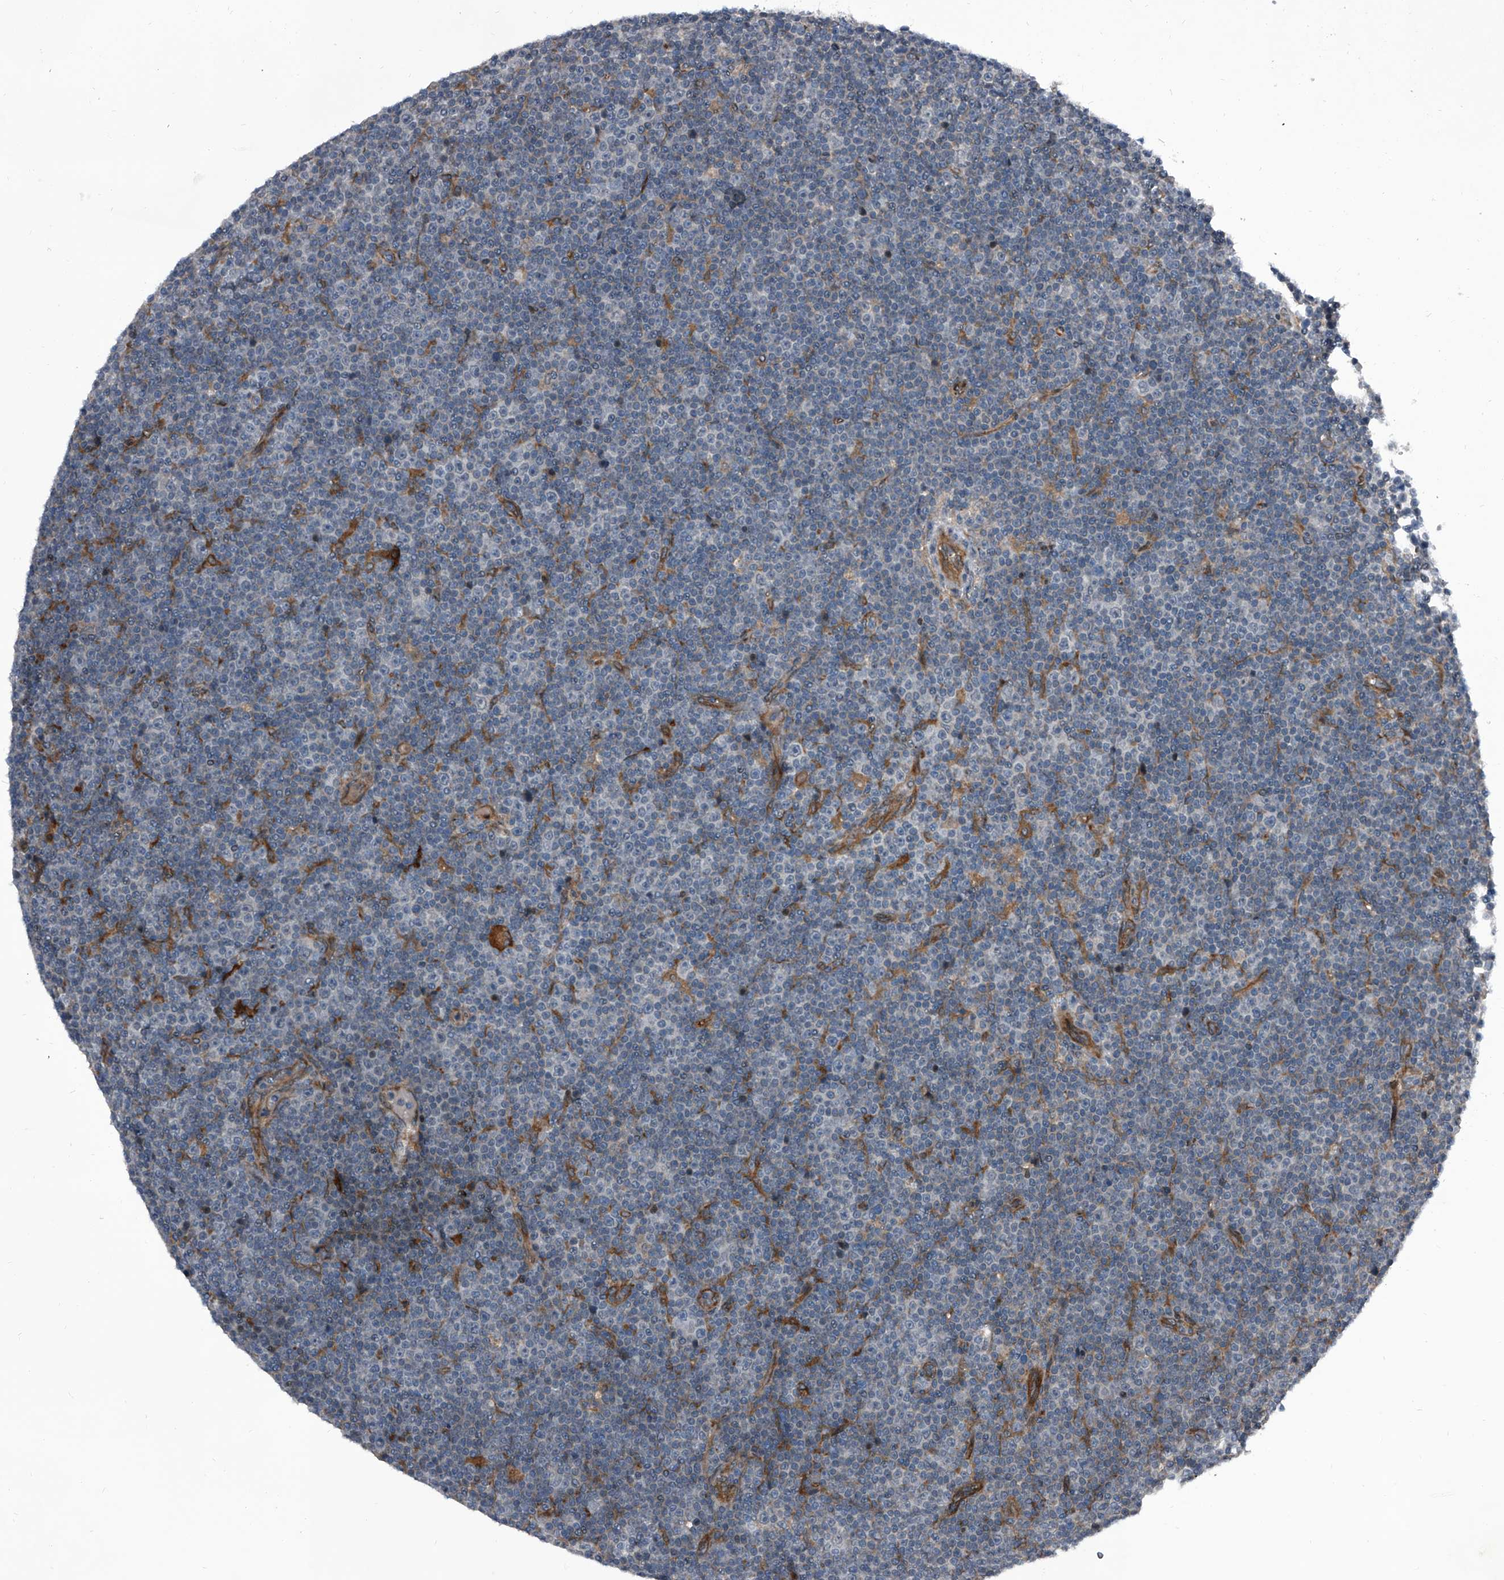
{"staining": {"intensity": "negative", "quantity": "none", "location": "none"}, "tissue": "lymphoma", "cell_type": "Tumor cells", "image_type": "cancer", "snomed": [{"axis": "morphology", "description": "Malignant lymphoma, non-Hodgkin's type, Low grade"}, {"axis": "topography", "description": "Lymph node"}], "caption": "Tumor cells show no significant protein expression in lymphoma. Brightfield microscopy of IHC stained with DAB (3,3'-diaminobenzidine) (brown) and hematoxylin (blue), captured at high magnification.", "gene": "ELK4", "patient": {"sex": "female", "age": 67}}